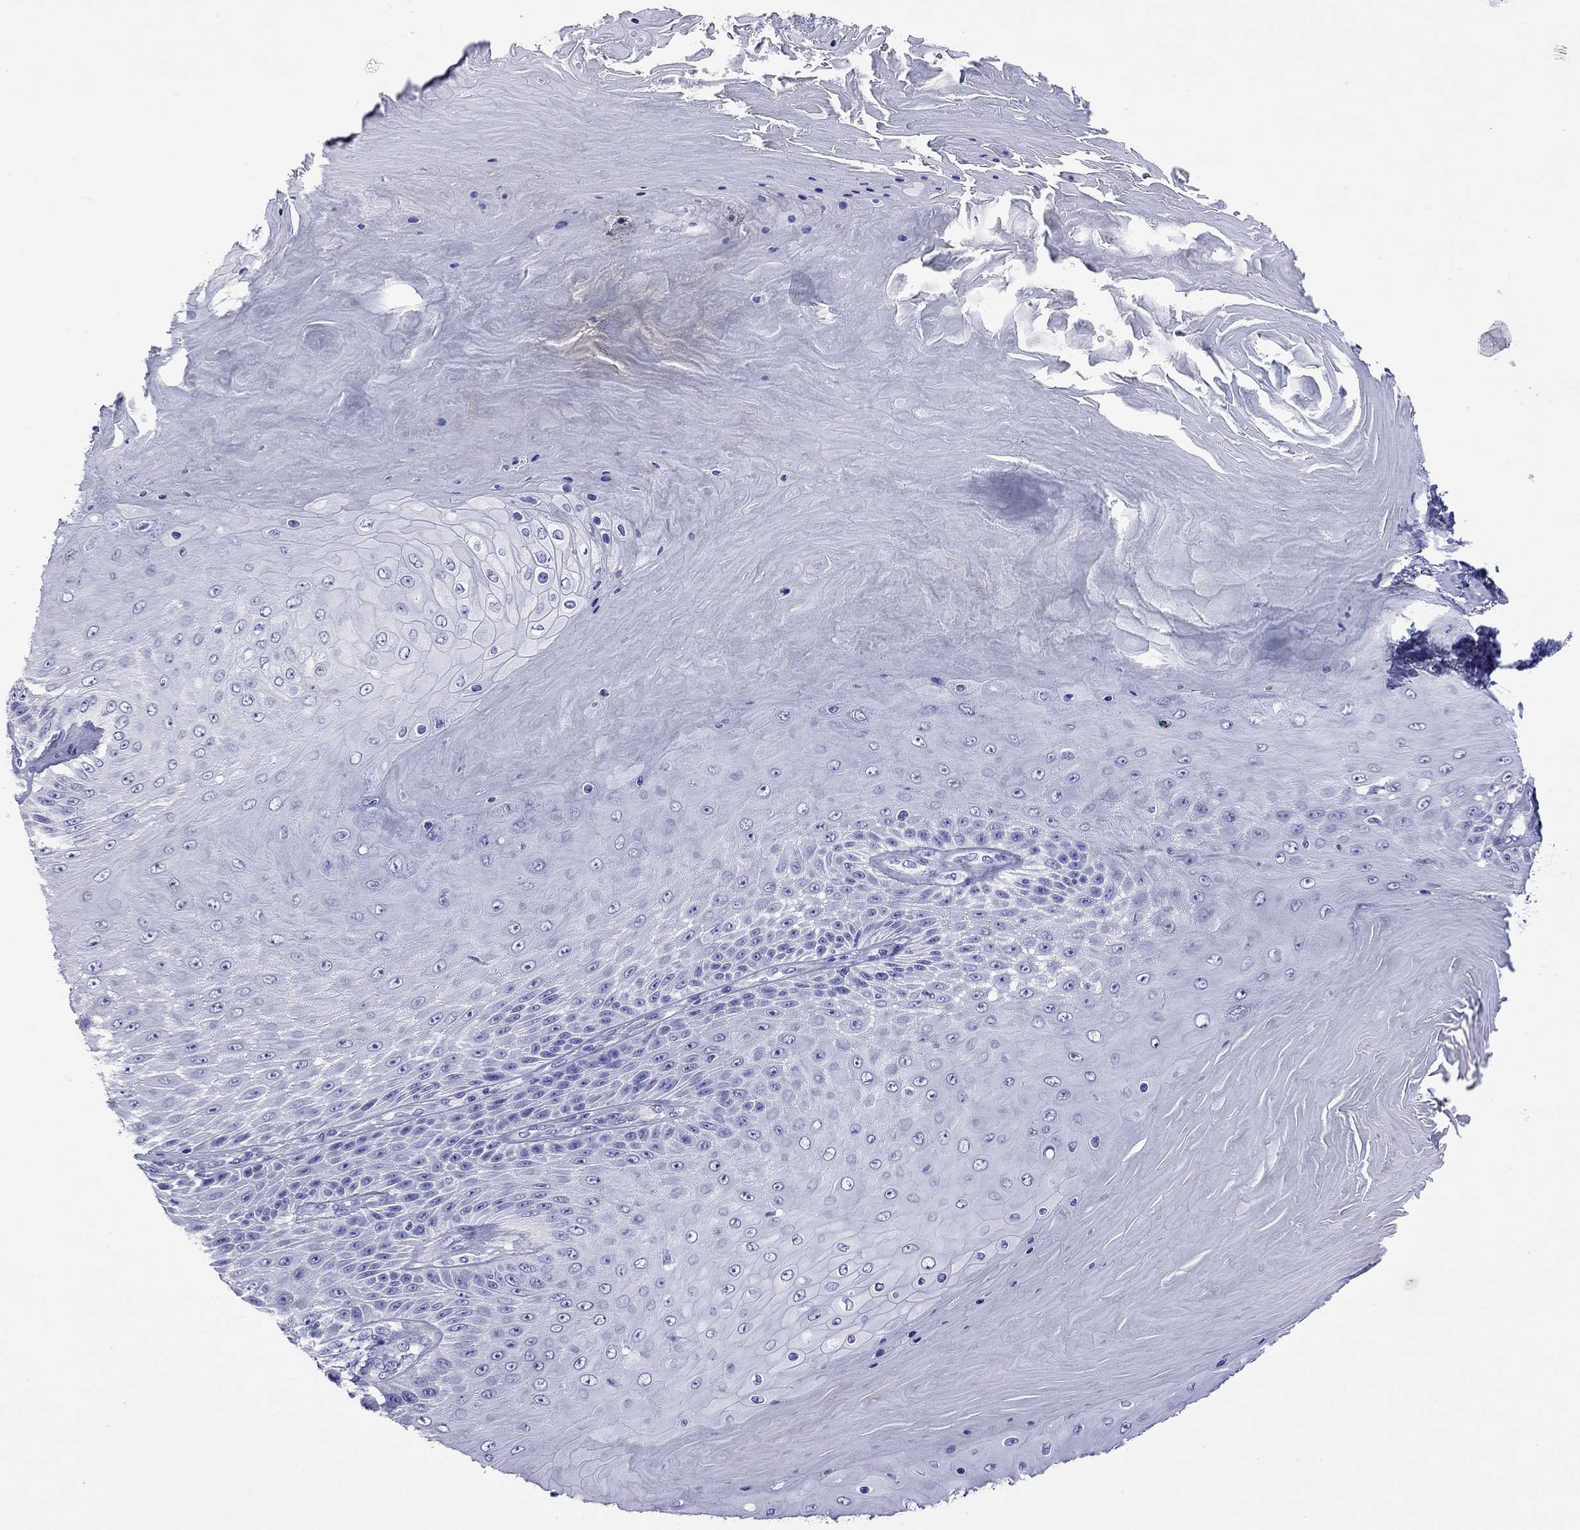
{"staining": {"intensity": "negative", "quantity": "none", "location": "none"}, "tissue": "skin cancer", "cell_type": "Tumor cells", "image_type": "cancer", "snomed": [{"axis": "morphology", "description": "Squamous cell carcinoma, NOS"}, {"axis": "topography", "description": "Skin"}], "caption": "Immunohistochemistry (IHC) photomicrograph of human skin cancer stained for a protein (brown), which exhibits no expression in tumor cells. The staining is performed using DAB brown chromogen with nuclei counter-stained in using hematoxylin.", "gene": "KIAA2012", "patient": {"sex": "male", "age": 62}}